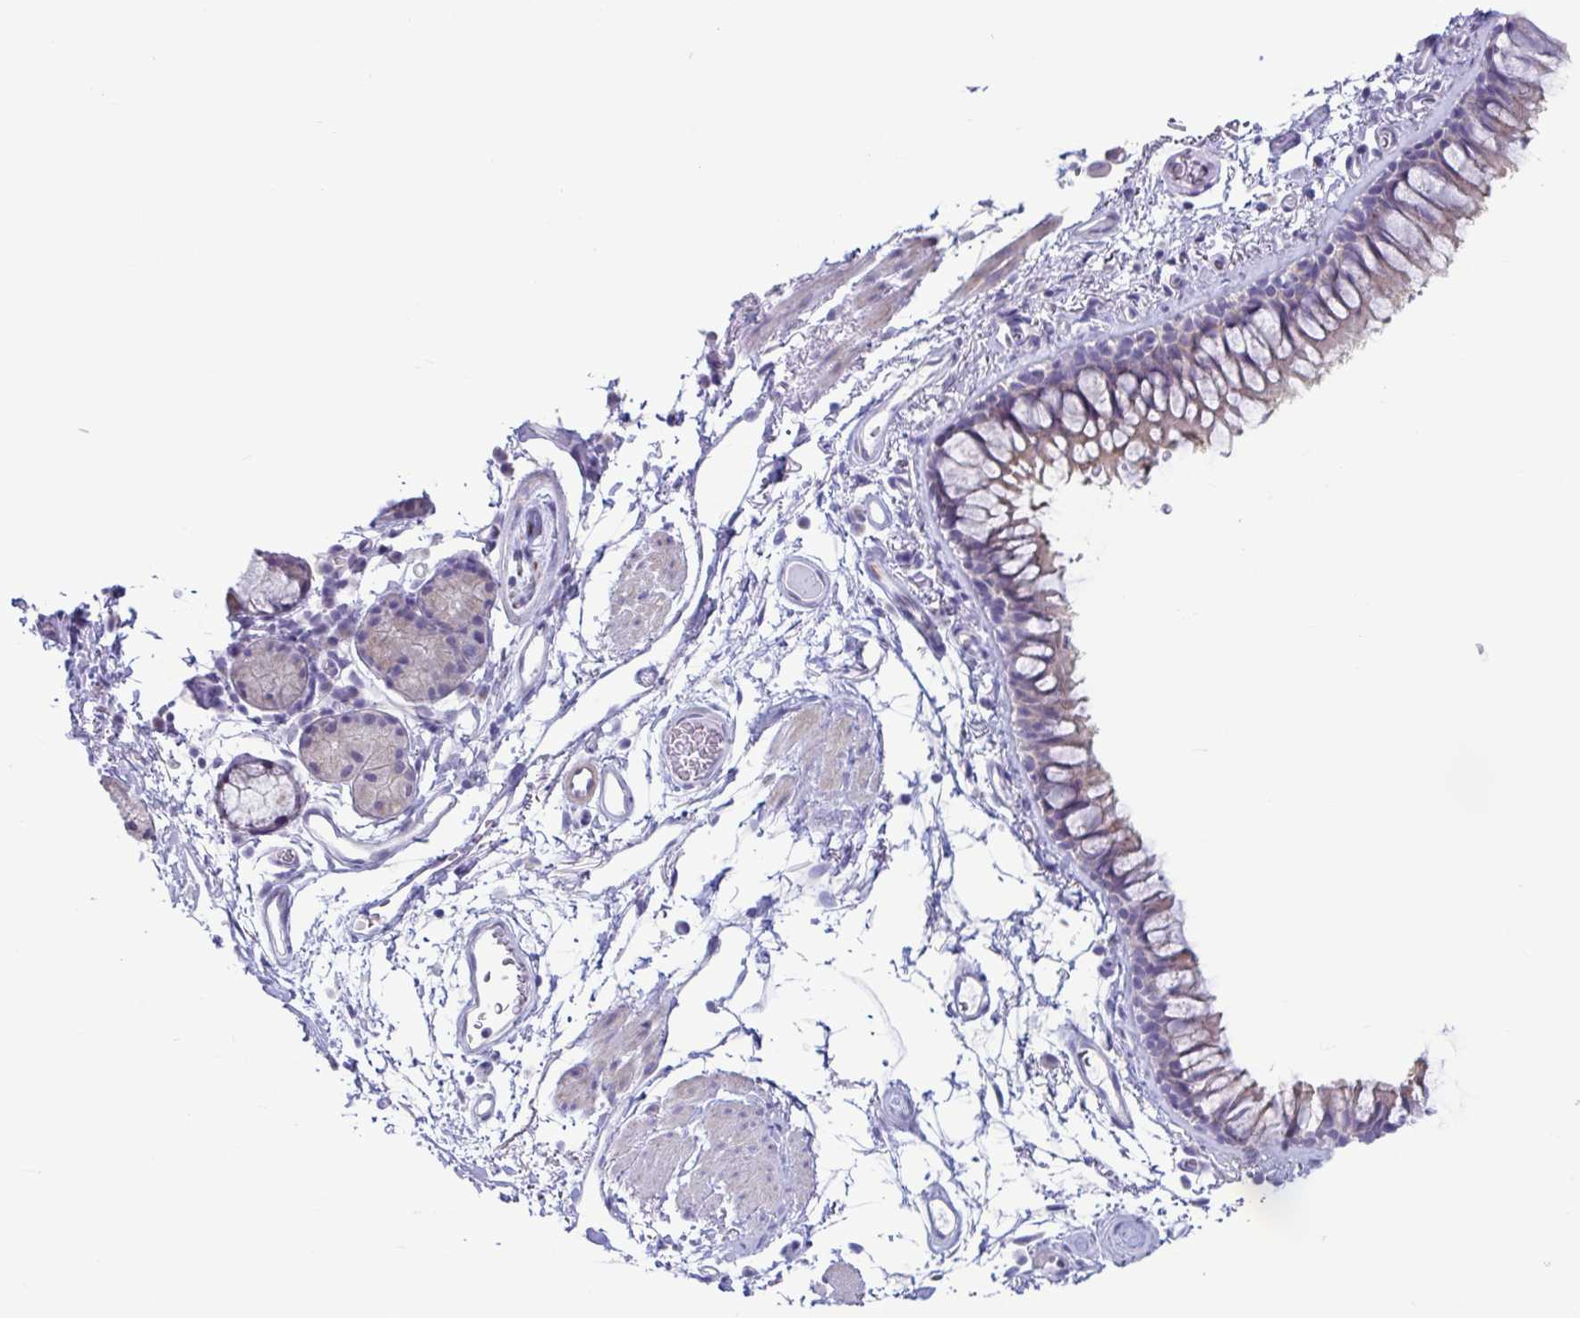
{"staining": {"intensity": "moderate", "quantity": ">75%", "location": "cytoplasmic/membranous"}, "tissue": "bronchus", "cell_type": "Respiratory epithelial cells", "image_type": "normal", "snomed": [{"axis": "morphology", "description": "Normal tissue, NOS"}, {"axis": "topography", "description": "Cartilage tissue"}, {"axis": "topography", "description": "Bronchus"}], "caption": "Unremarkable bronchus demonstrates moderate cytoplasmic/membranous staining in approximately >75% of respiratory epithelial cells, visualized by immunohistochemistry.", "gene": "TNNI2", "patient": {"sex": "female", "age": 79}}